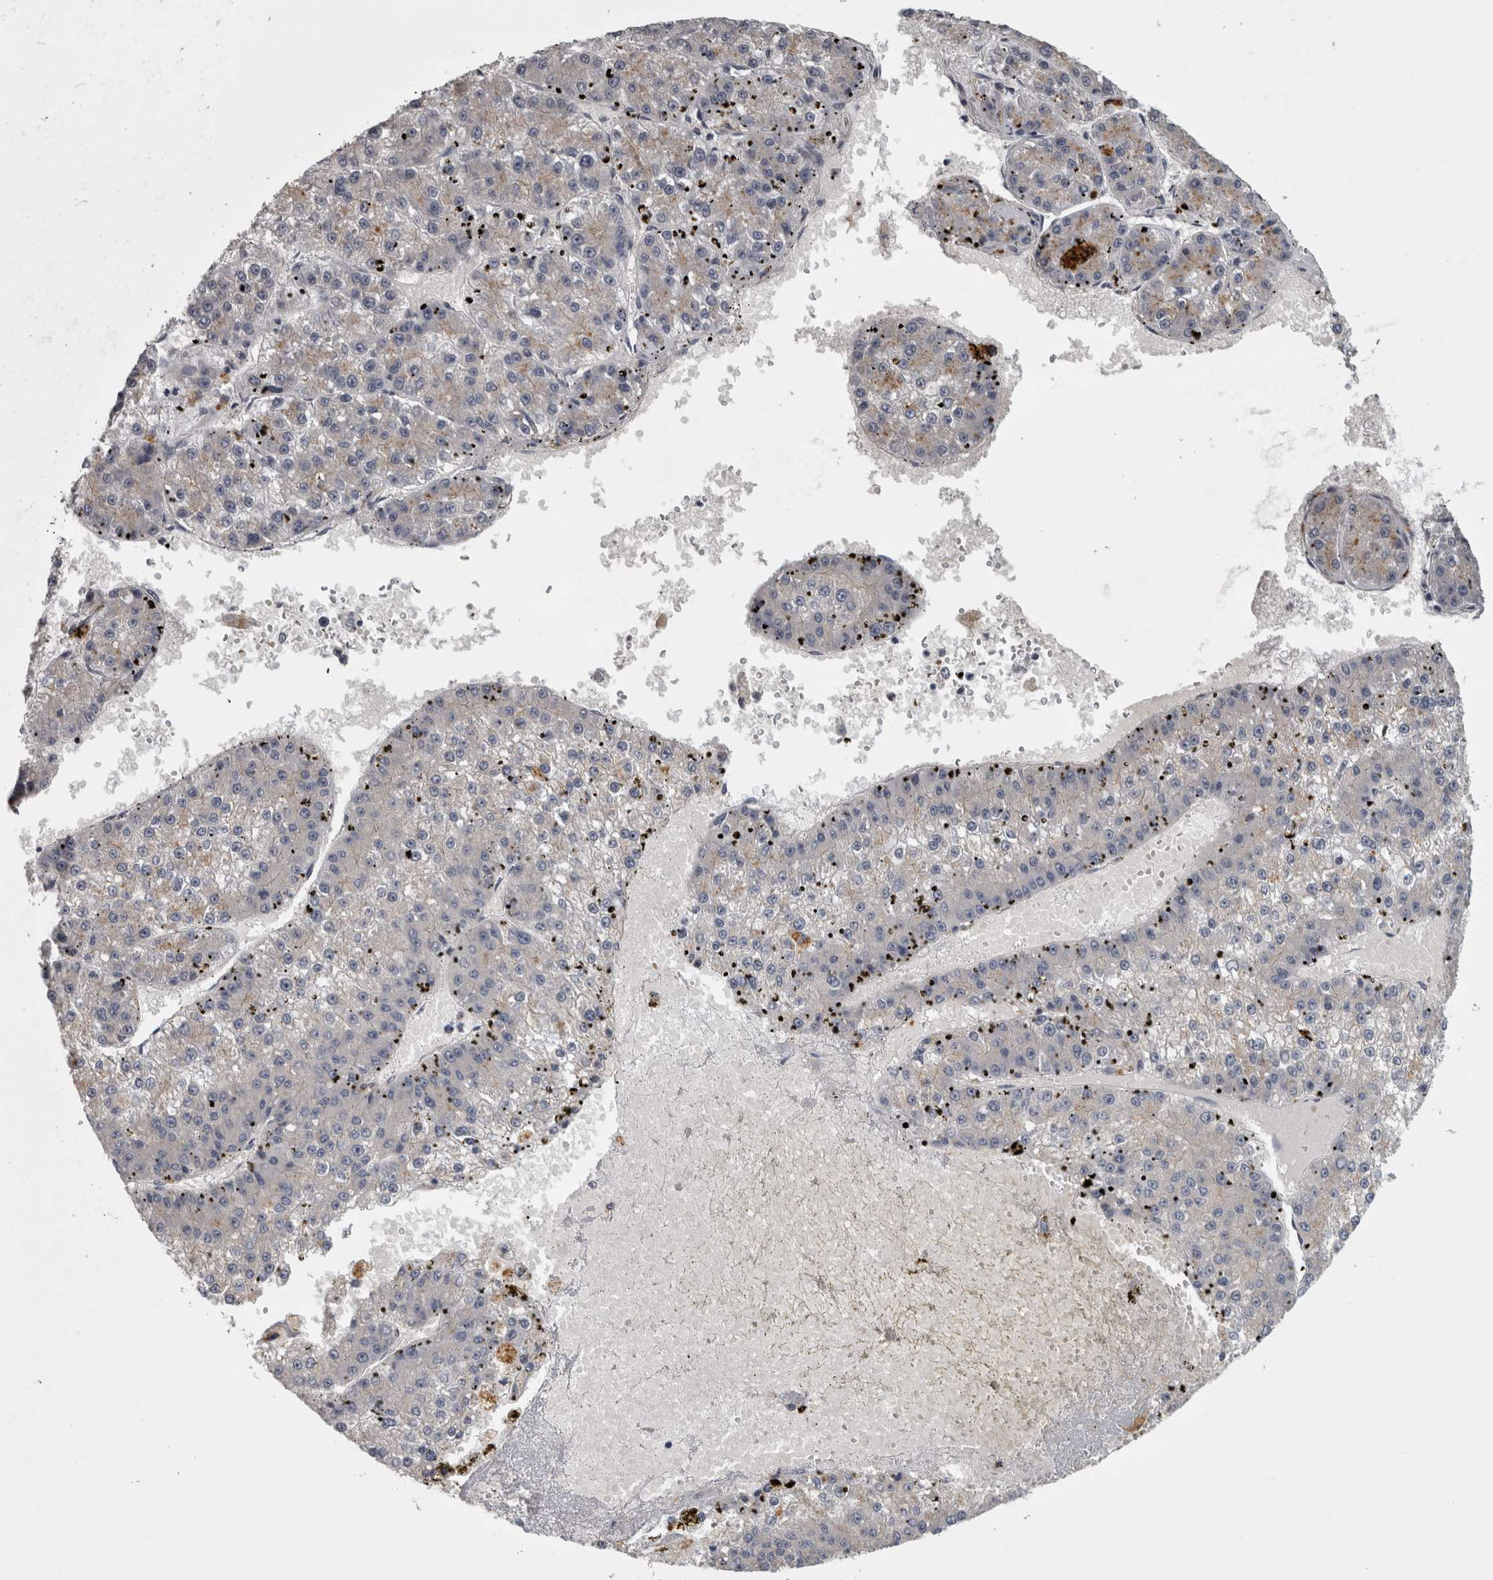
{"staining": {"intensity": "weak", "quantity": "<25%", "location": "cytoplasmic/membranous"}, "tissue": "liver cancer", "cell_type": "Tumor cells", "image_type": "cancer", "snomed": [{"axis": "morphology", "description": "Carcinoma, Hepatocellular, NOS"}, {"axis": "topography", "description": "Liver"}], "caption": "Immunohistochemistry (IHC) micrograph of neoplastic tissue: liver cancer (hepatocellular carcinoma) stained with DAB reveals no significant protein expression in tumor cells.", "gene": "PRKCI", "patient": {"sex": "female", "age": 73}}